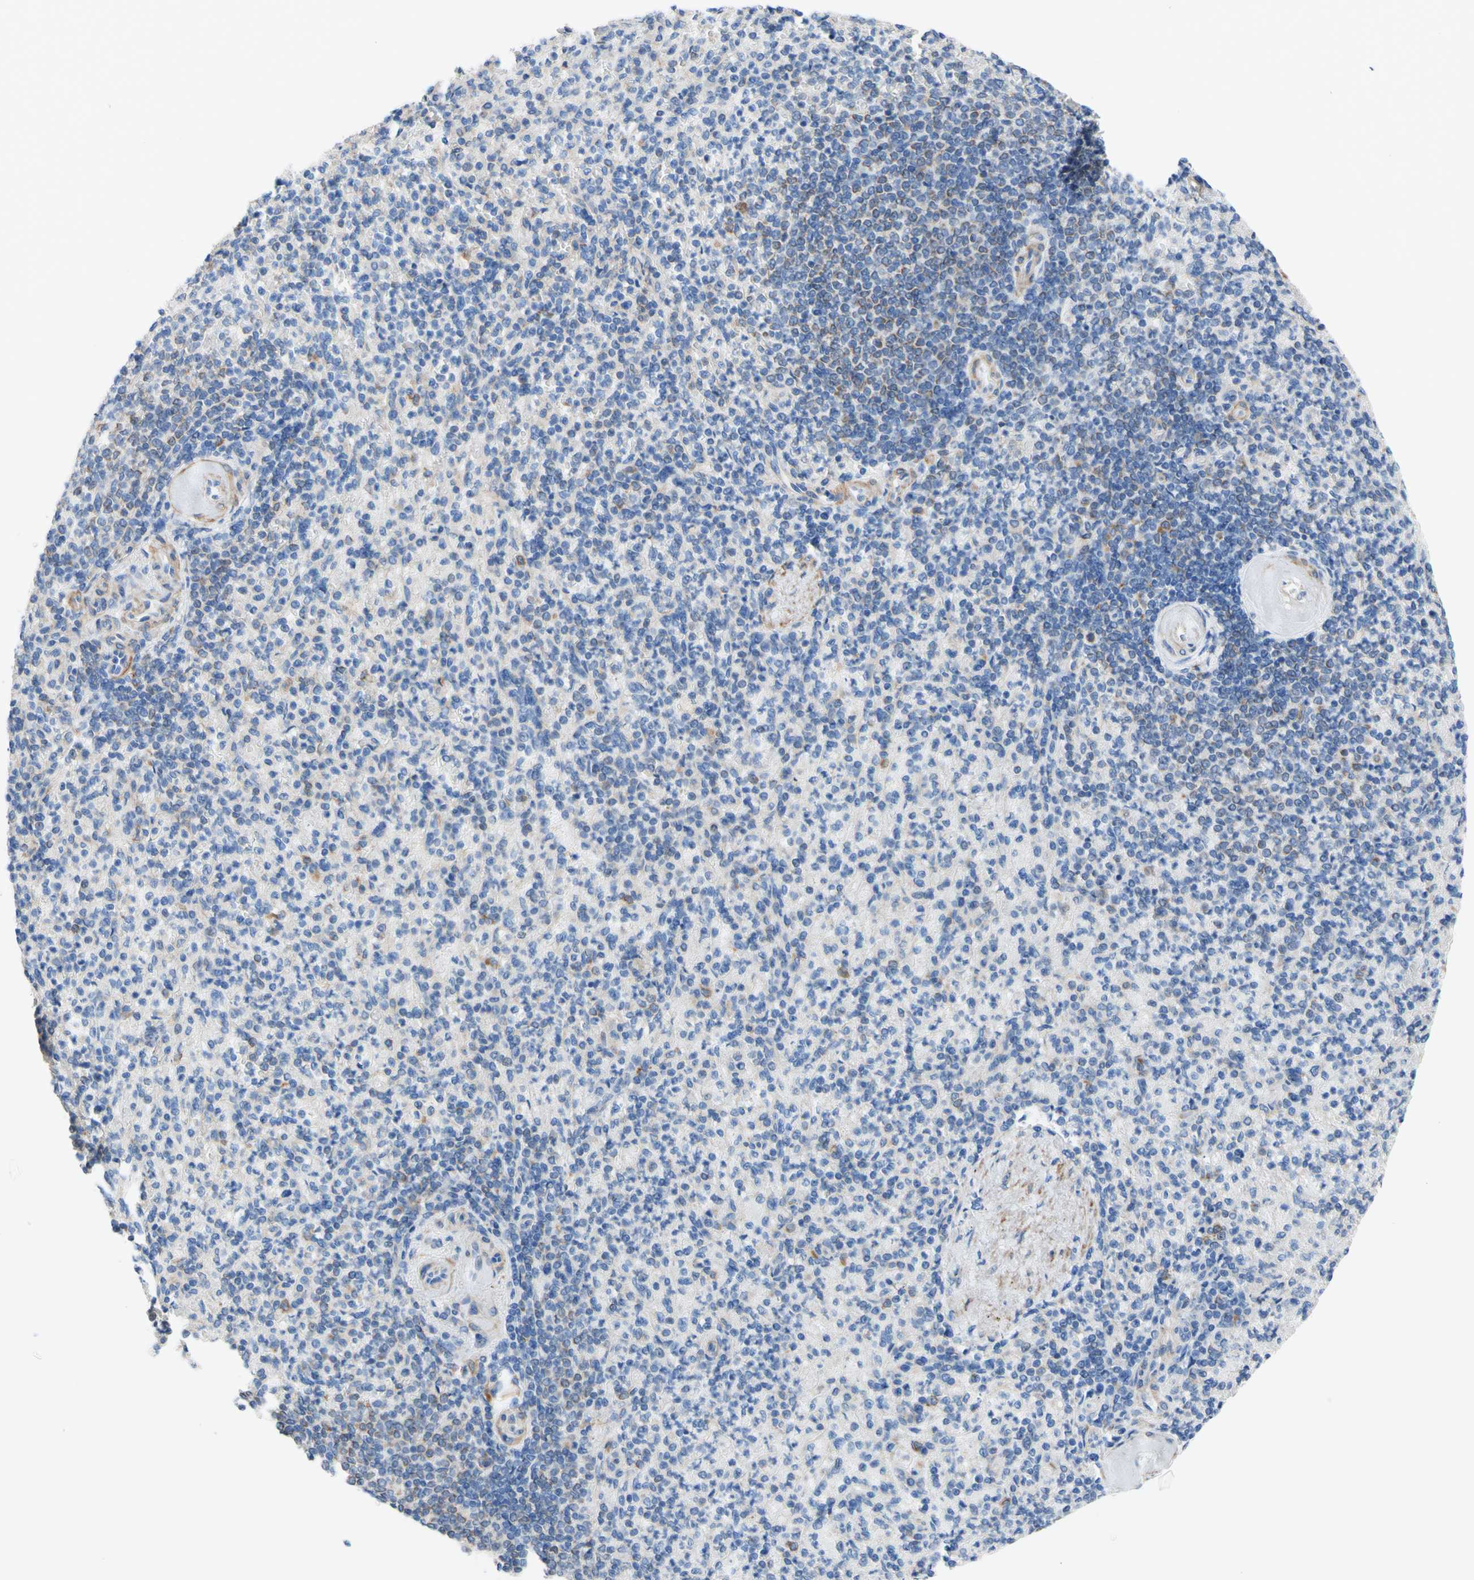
{"staining": {"intensity": "weak", "quantity": "<25%", "location": "cytoplasmic/membranous"}, "tissue": "spleen", "cell_type": "Cells in red pulp", "image_type": "normal", "snomed": [{"axis": "morphology", "description": "Normal tissue, NOS"}, {"axis": "topography", "description": "Spleen"}], "caption": "Immunohistochemical staining of normal human spleen displays no significant positivity in cells in red pulp.", "gene": "RETREG2", "patient": {"sex": "female", "age": 74}}